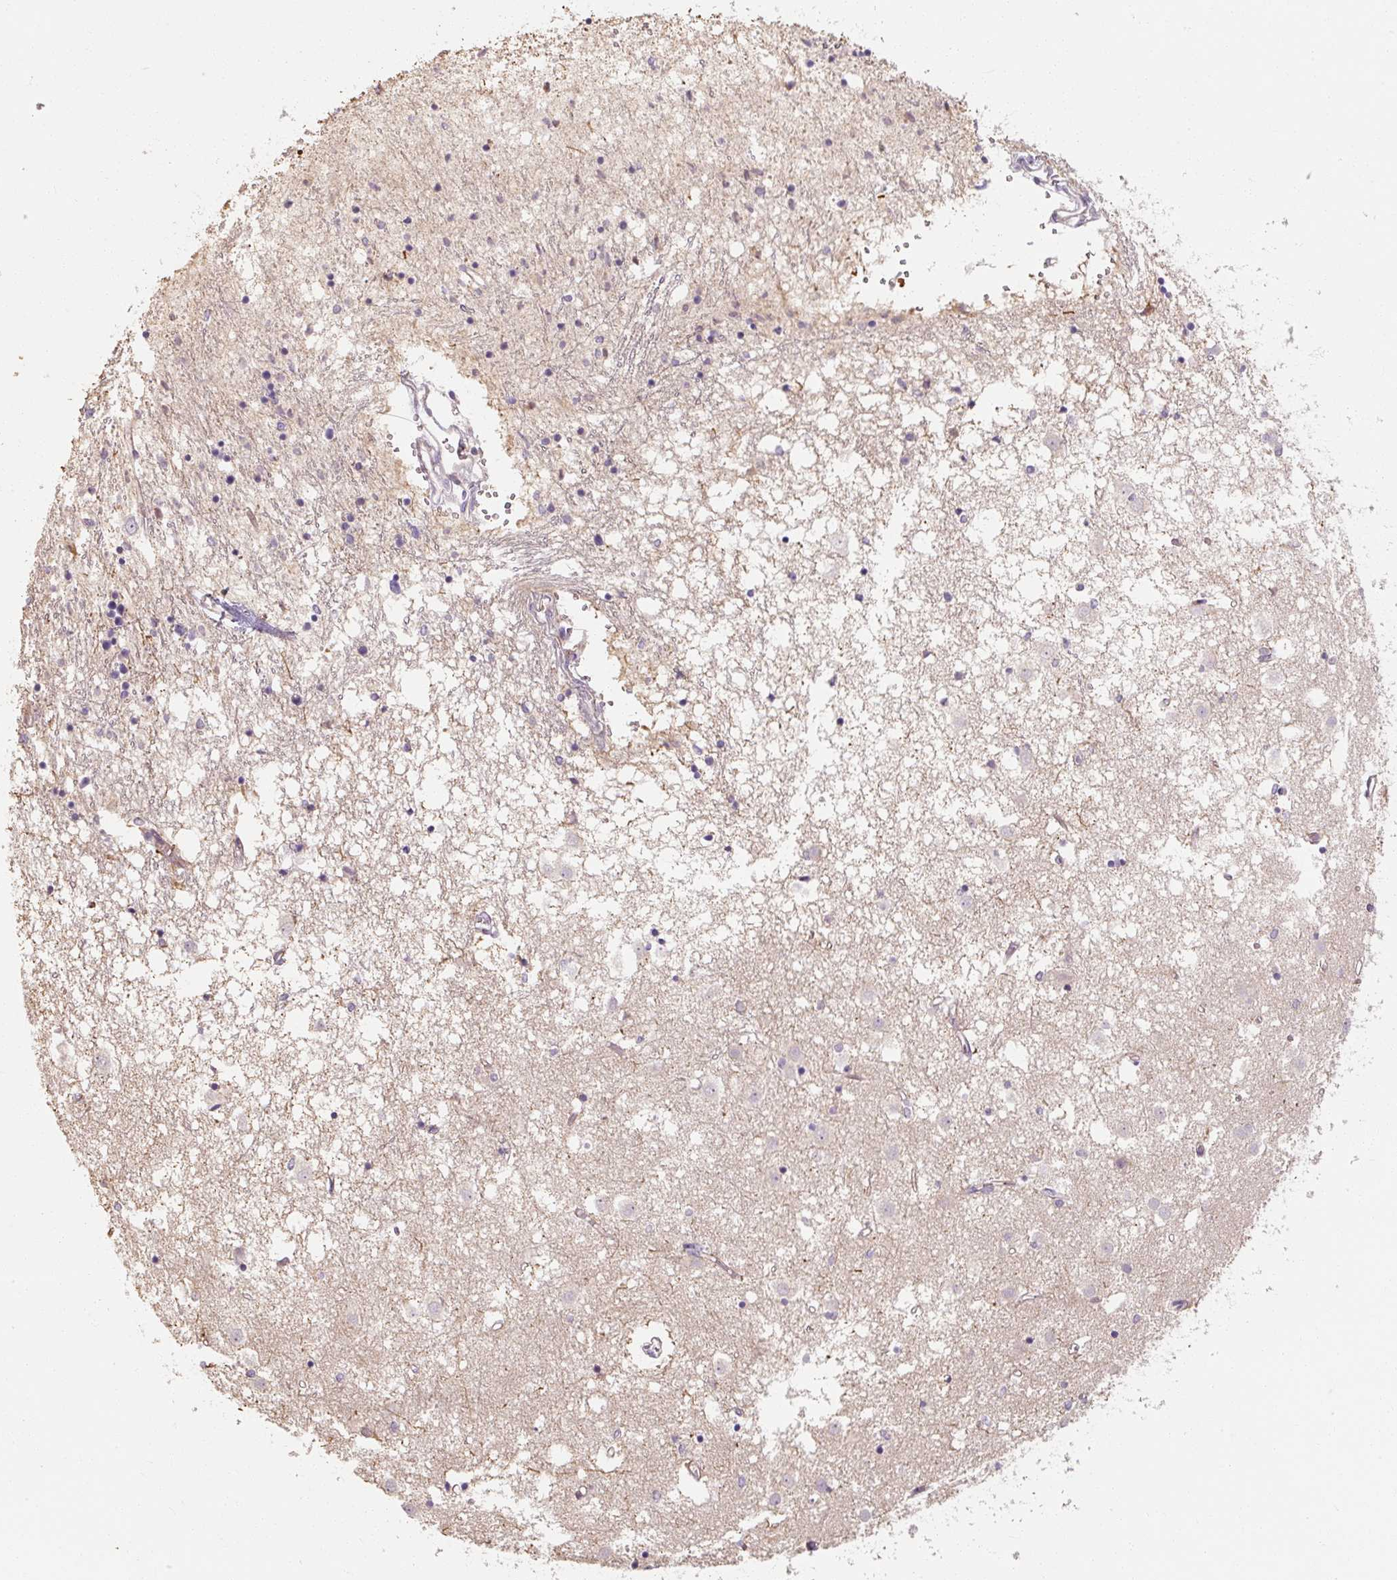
{"staining": {"intensity": "negative", "quantity": "none", "location": "none"}, "tissue": "caudate", "cell_type": "Glial cells", "image_type": "normal", "snomed": [{"axis": "morphology", "description": "Normal tissue, NOS"}, {"axis": "topography", "description": "Lateral ventricle wall"}], "caption": "DAB (3,3'-diaminobenzidine) immunohistochemical staining of unremarkable human caudate displays no significant staining in glial cells.", "gene": "RB1CC1", "patient": {"sex": "male", "age": 70}}